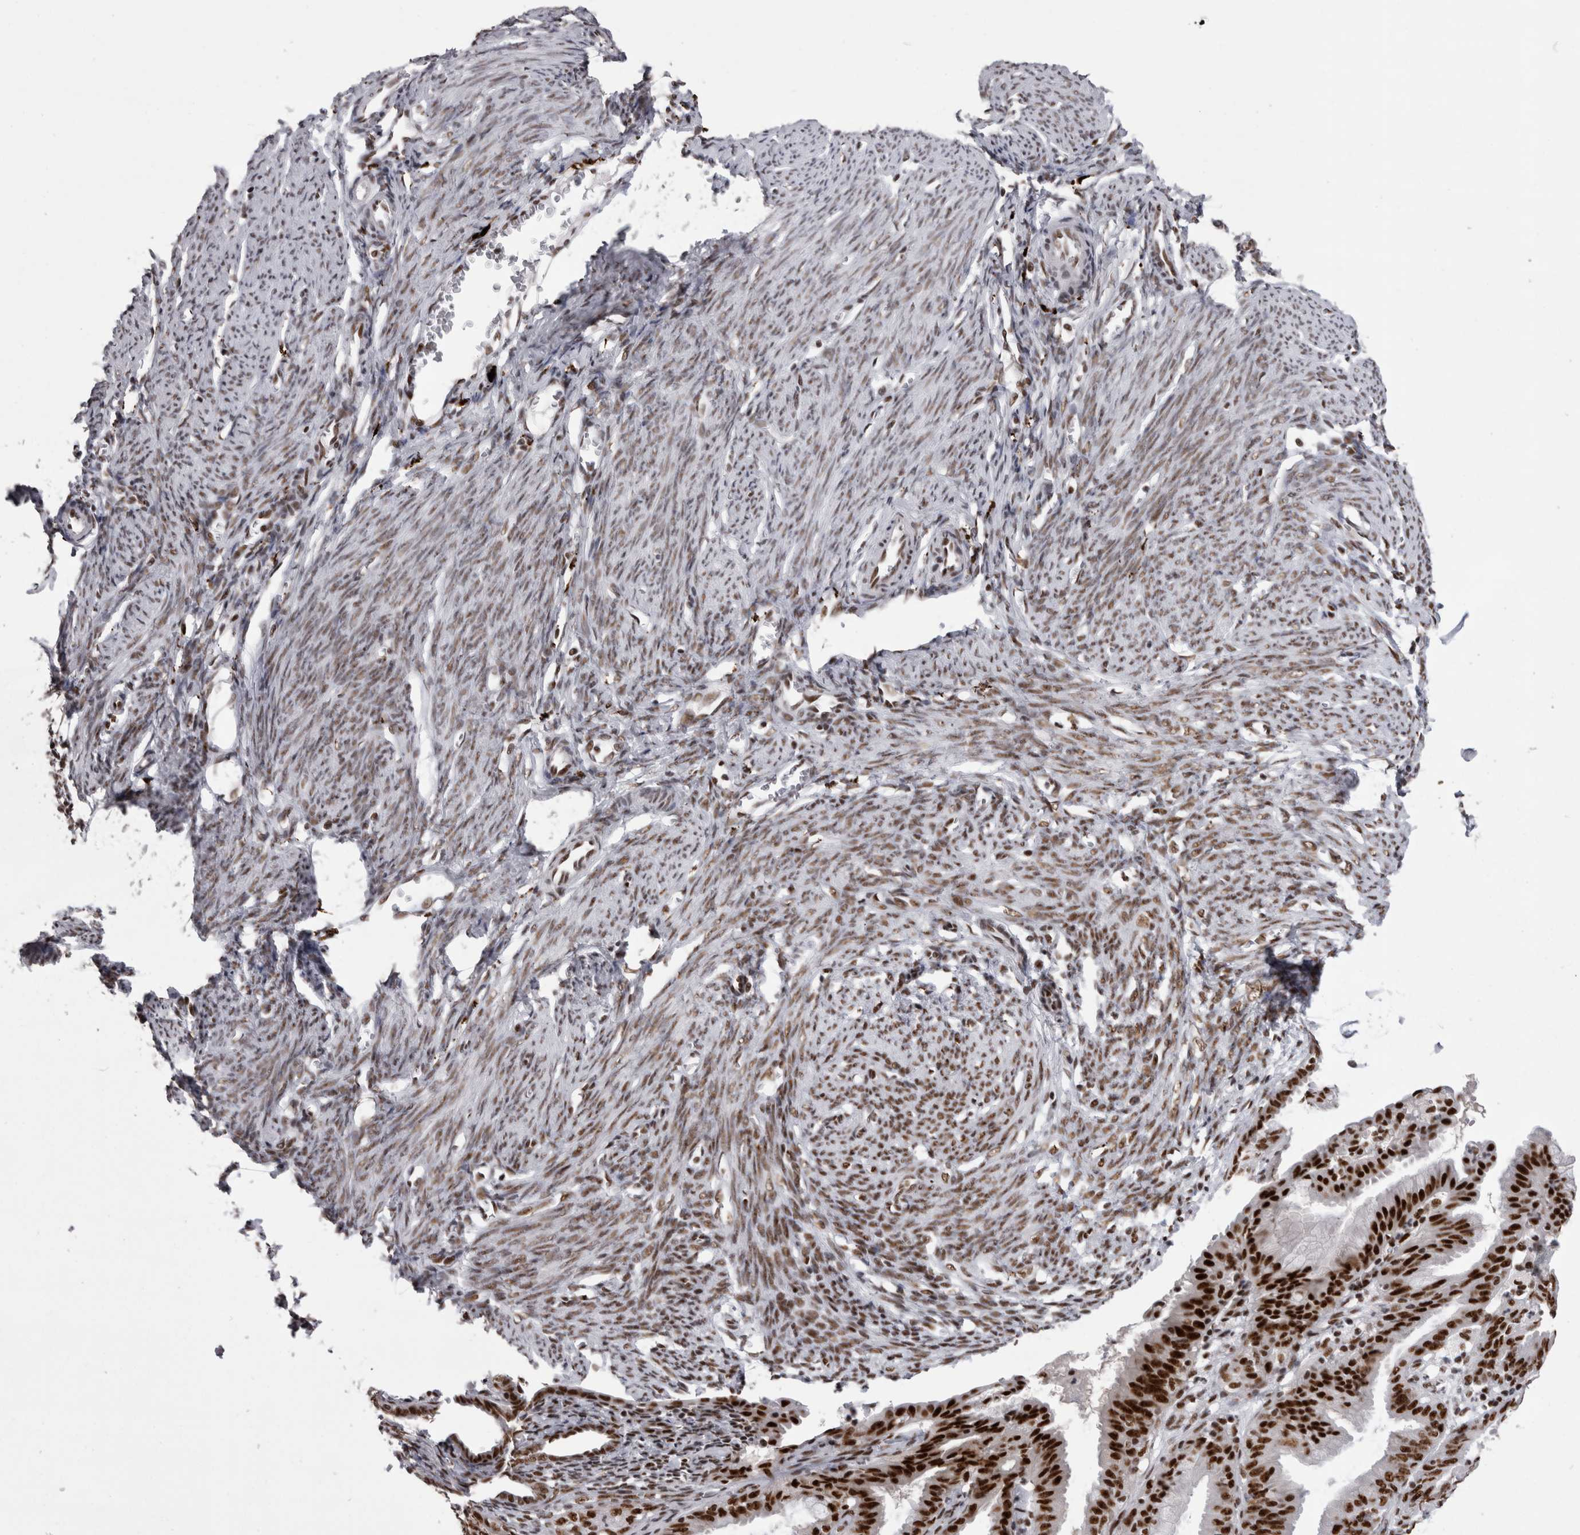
{"staining": {"intensity": "strong", "quantity": ">75%", "location": "nuclear"}, "tissue": "endometrium", "cell_type": "Cells in endometrial stroma", "image_type": "normal", "snomed": [{"axis": "morphology", "description": "Normal tissue, NOS"}, {"axis": "morphology", "description": "Adenocarcinoma, NOS"}, {"axis": "topography", "description": "Endometrium"}], "caption": "Protein staining demonstrates strong nuclear staining in about >75% of cells in endometrial stroma in benign endometrium. The protein of interest is shown in brown color, while the nuclei are stained blue.", "gene": "SNRNP40", "patient": {"sex": "female", "age": 57}}